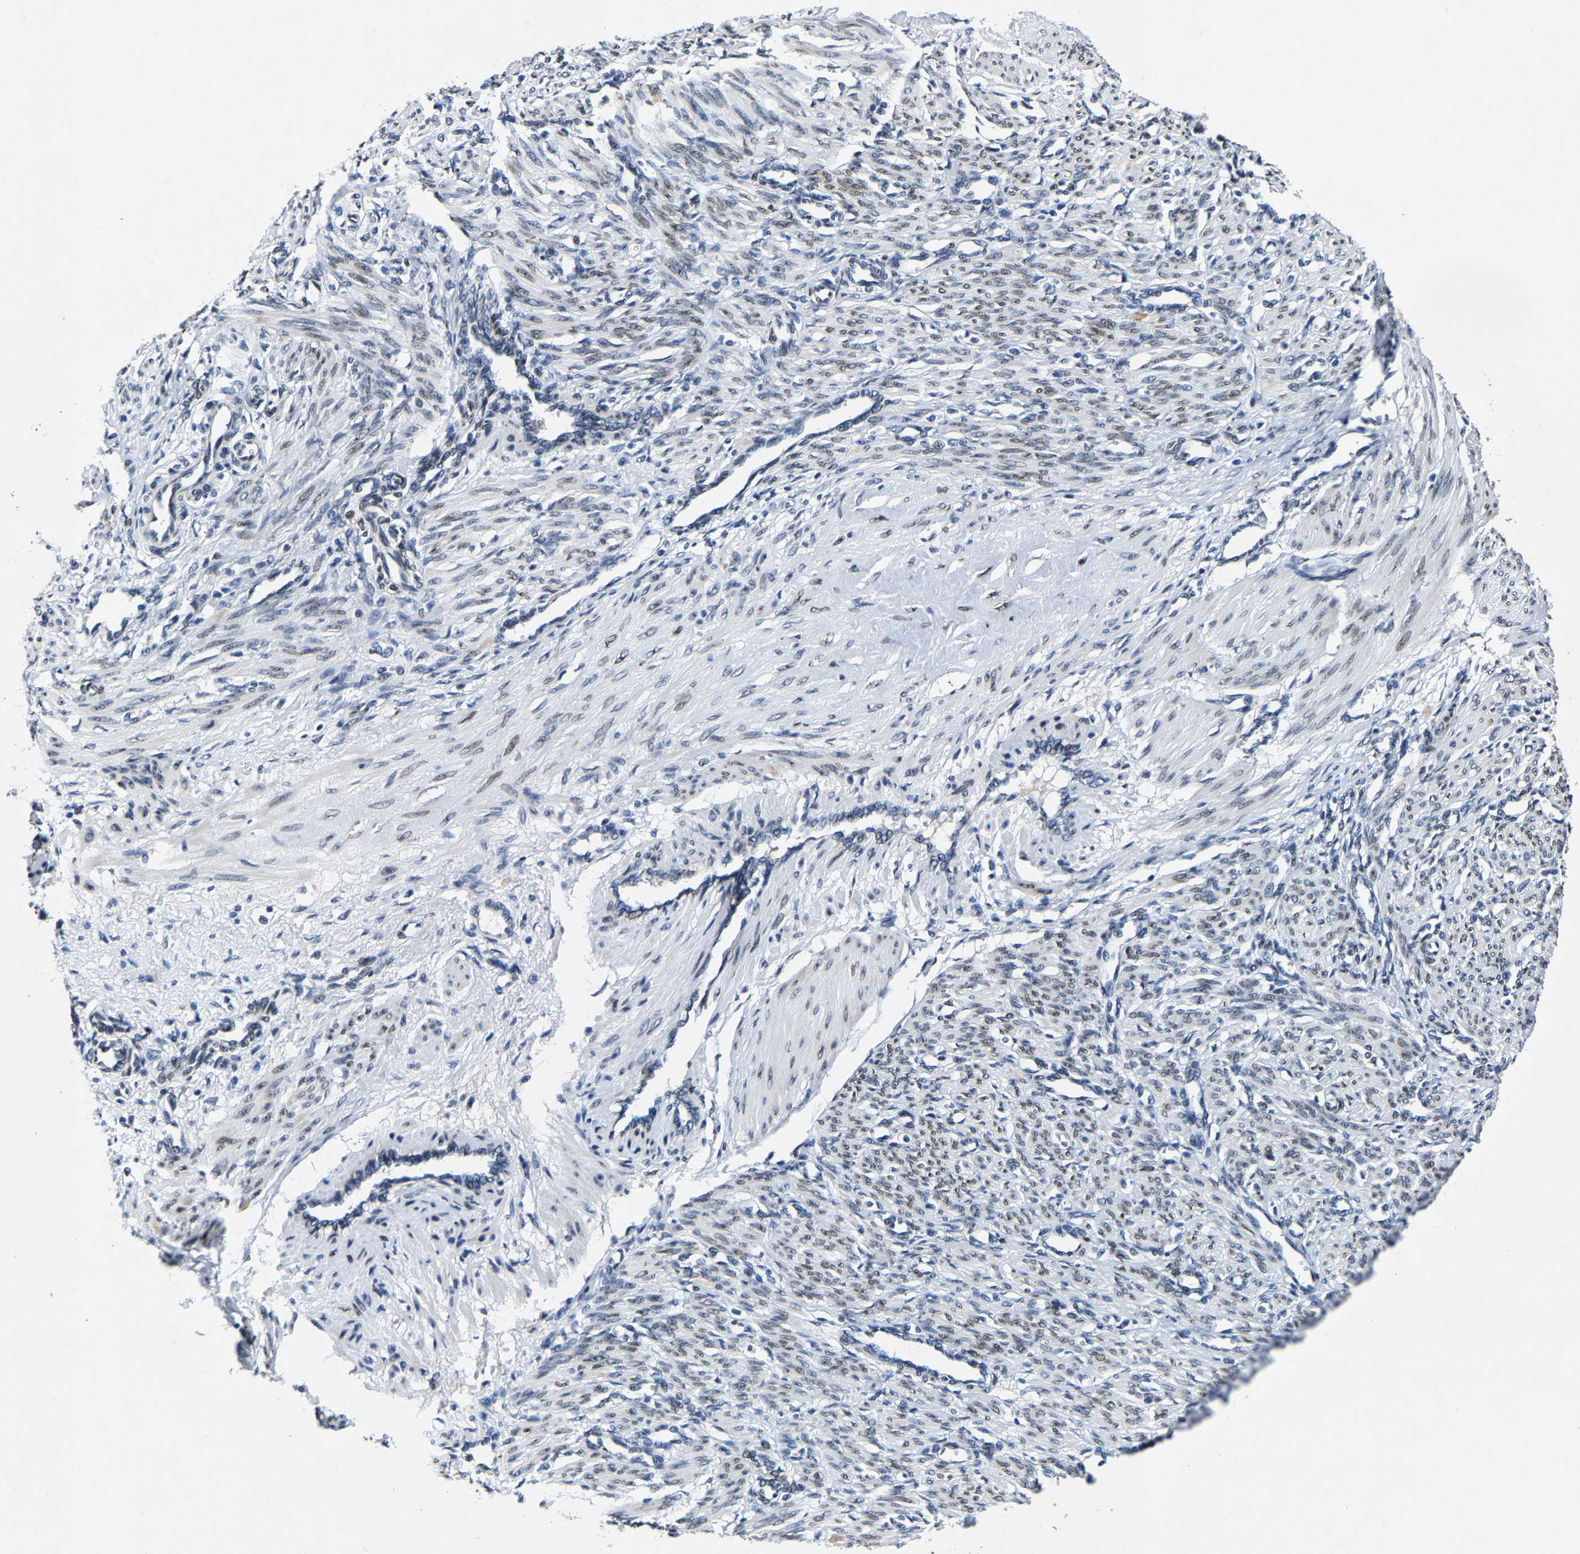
{"staining": {"intensity": "weak", "quantity": "25%-75%", "location": "nuclear"}, "tissue": "smooth muscle", "cell_type": "Smooth muscle cells", "image_type": "normal", "snomed": [{"axis": "morphology", "description": "Normal tissue, NOS"}, {"axis": "topography", "description": "Endometrium"}], "caption": "Immunohistochemistry (IHC) staining of unremarkable smooth muscle, which displays low levels of weak nuclear positivity in about 25%-75% of smooth muscle cells indicating weak nuclear protein staining. The staining was performed using DAB (brown) for protein detection and nuclei were counterstained in hematoxylin (blue).", "gene": "UBN2", "patient": {"sex": "female", "age": 33}}